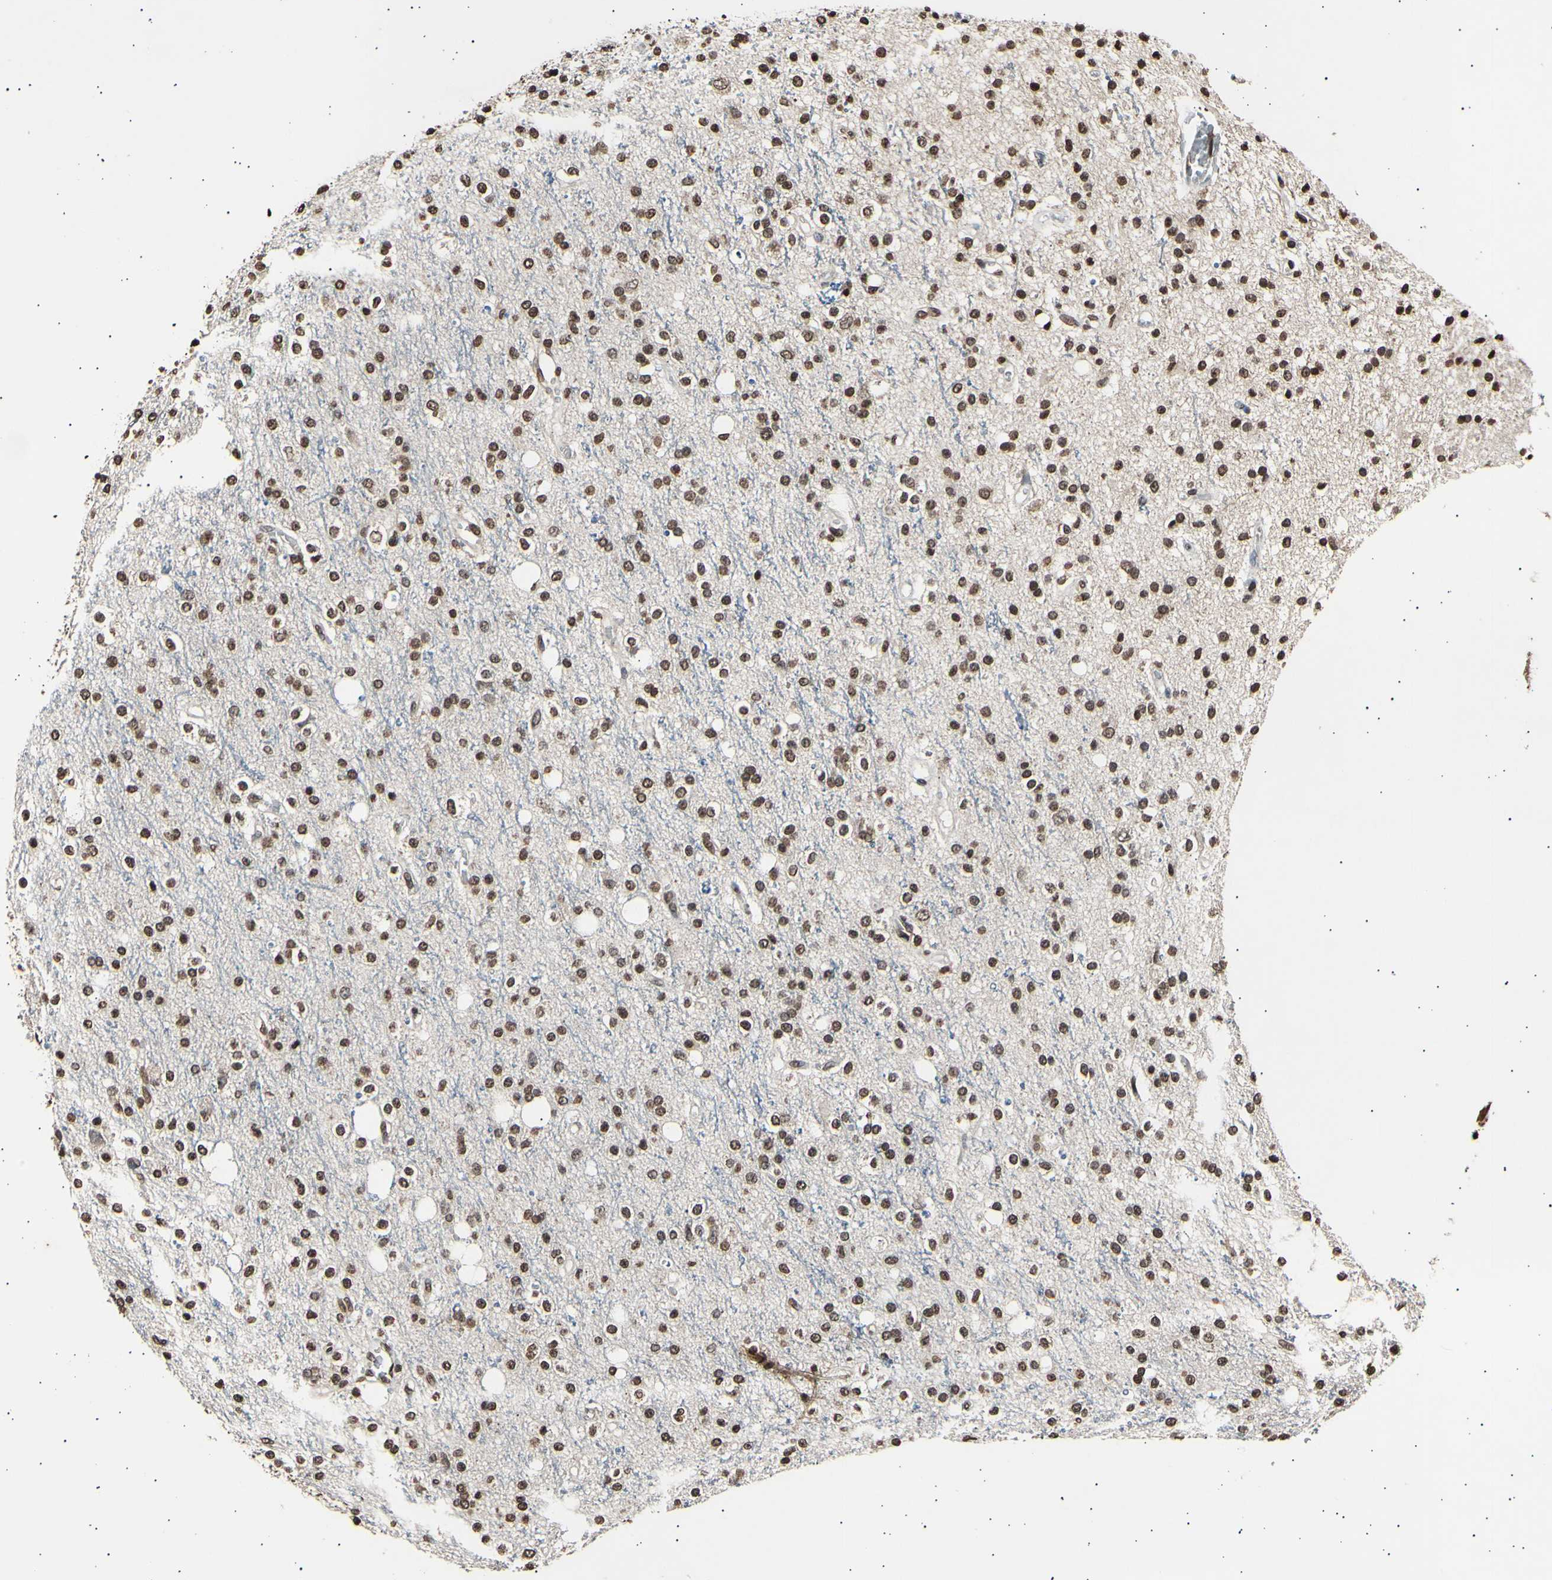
{"staining": {"intensity": "moderate", "quantity": ">75%", "location": "nuclear"}, "tissue": "glioma", "cell_type": "Tumor cells", "image_type": "cancer", "snomed": [{"axis": "morphology", "description": "Glioma, malignant, High grade"}, {"axis": "topography", "description": "Brain"}], "caption": "IHC photomicrograph of malignant glioma (high-grade) stained for a protein (brown), which shows medium levels of moderate nuclear positivity in about >75% of tumor cells.", "gene": "ANAPC7", "patient": {"sex": "male", "age": 47}}